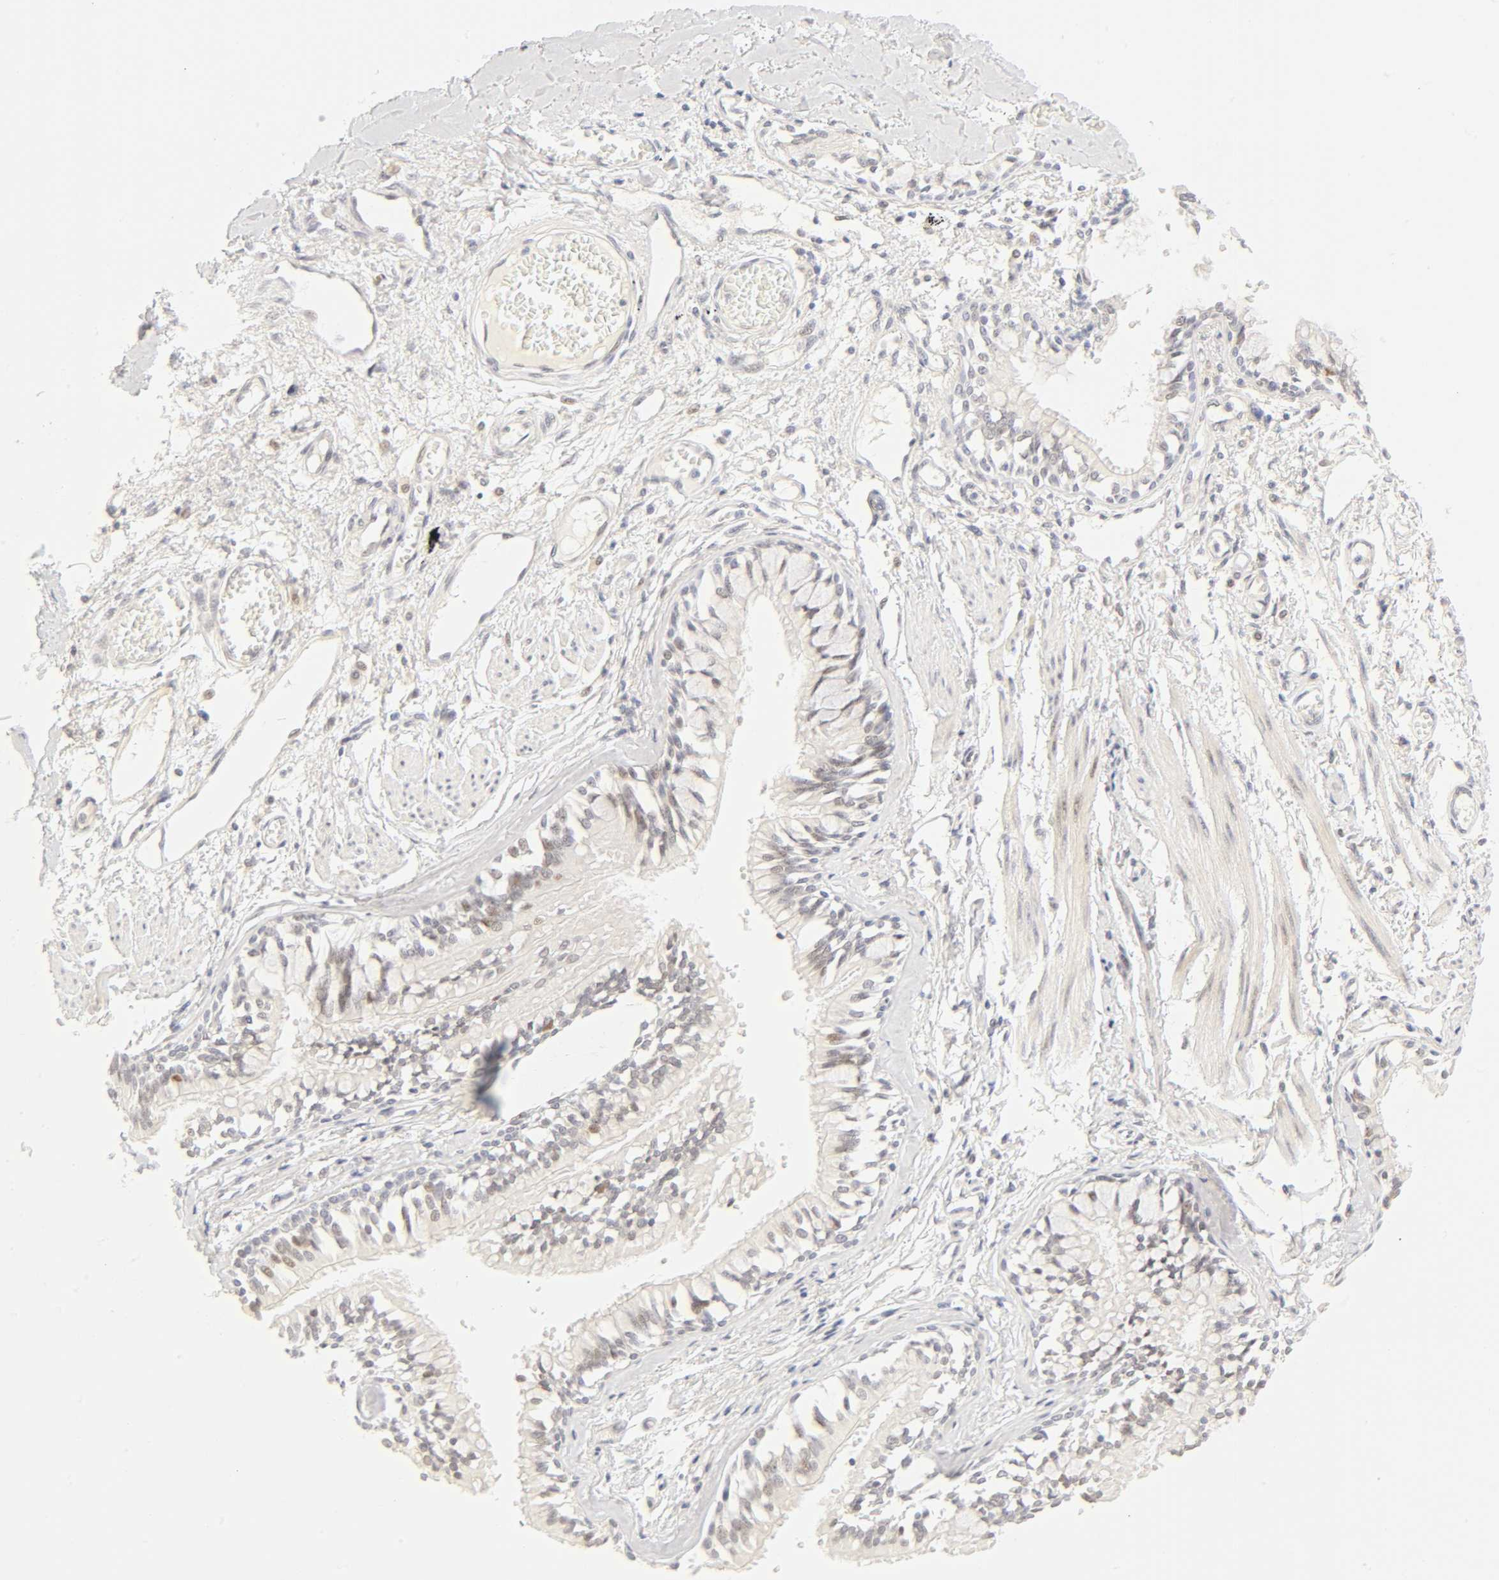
{"staining": {"intensity": "weak", "quantity": "<25%", "location": "nuclear"}, "tissue": "bronchus", "cell_type": "Respiratory epithelial cells", "image_type": "normal", "snomed": [{"axis": "morphology", "description": "Normal tissue, NOS"}, {"axis": "topography", "description": "Bronchus"}, {"axis": "topography", "description": "Lung"}], "caption": "Histopathology image shows no significant protein positivity in respiratory epithelial cells of unremarkable bronchus. (Brightfield microscopy of DAB (3,3'-diaminobenzidine) IHC at high magnification).", "gene": "MNAT1", "patient": {"sex": "female", "age": 56}}